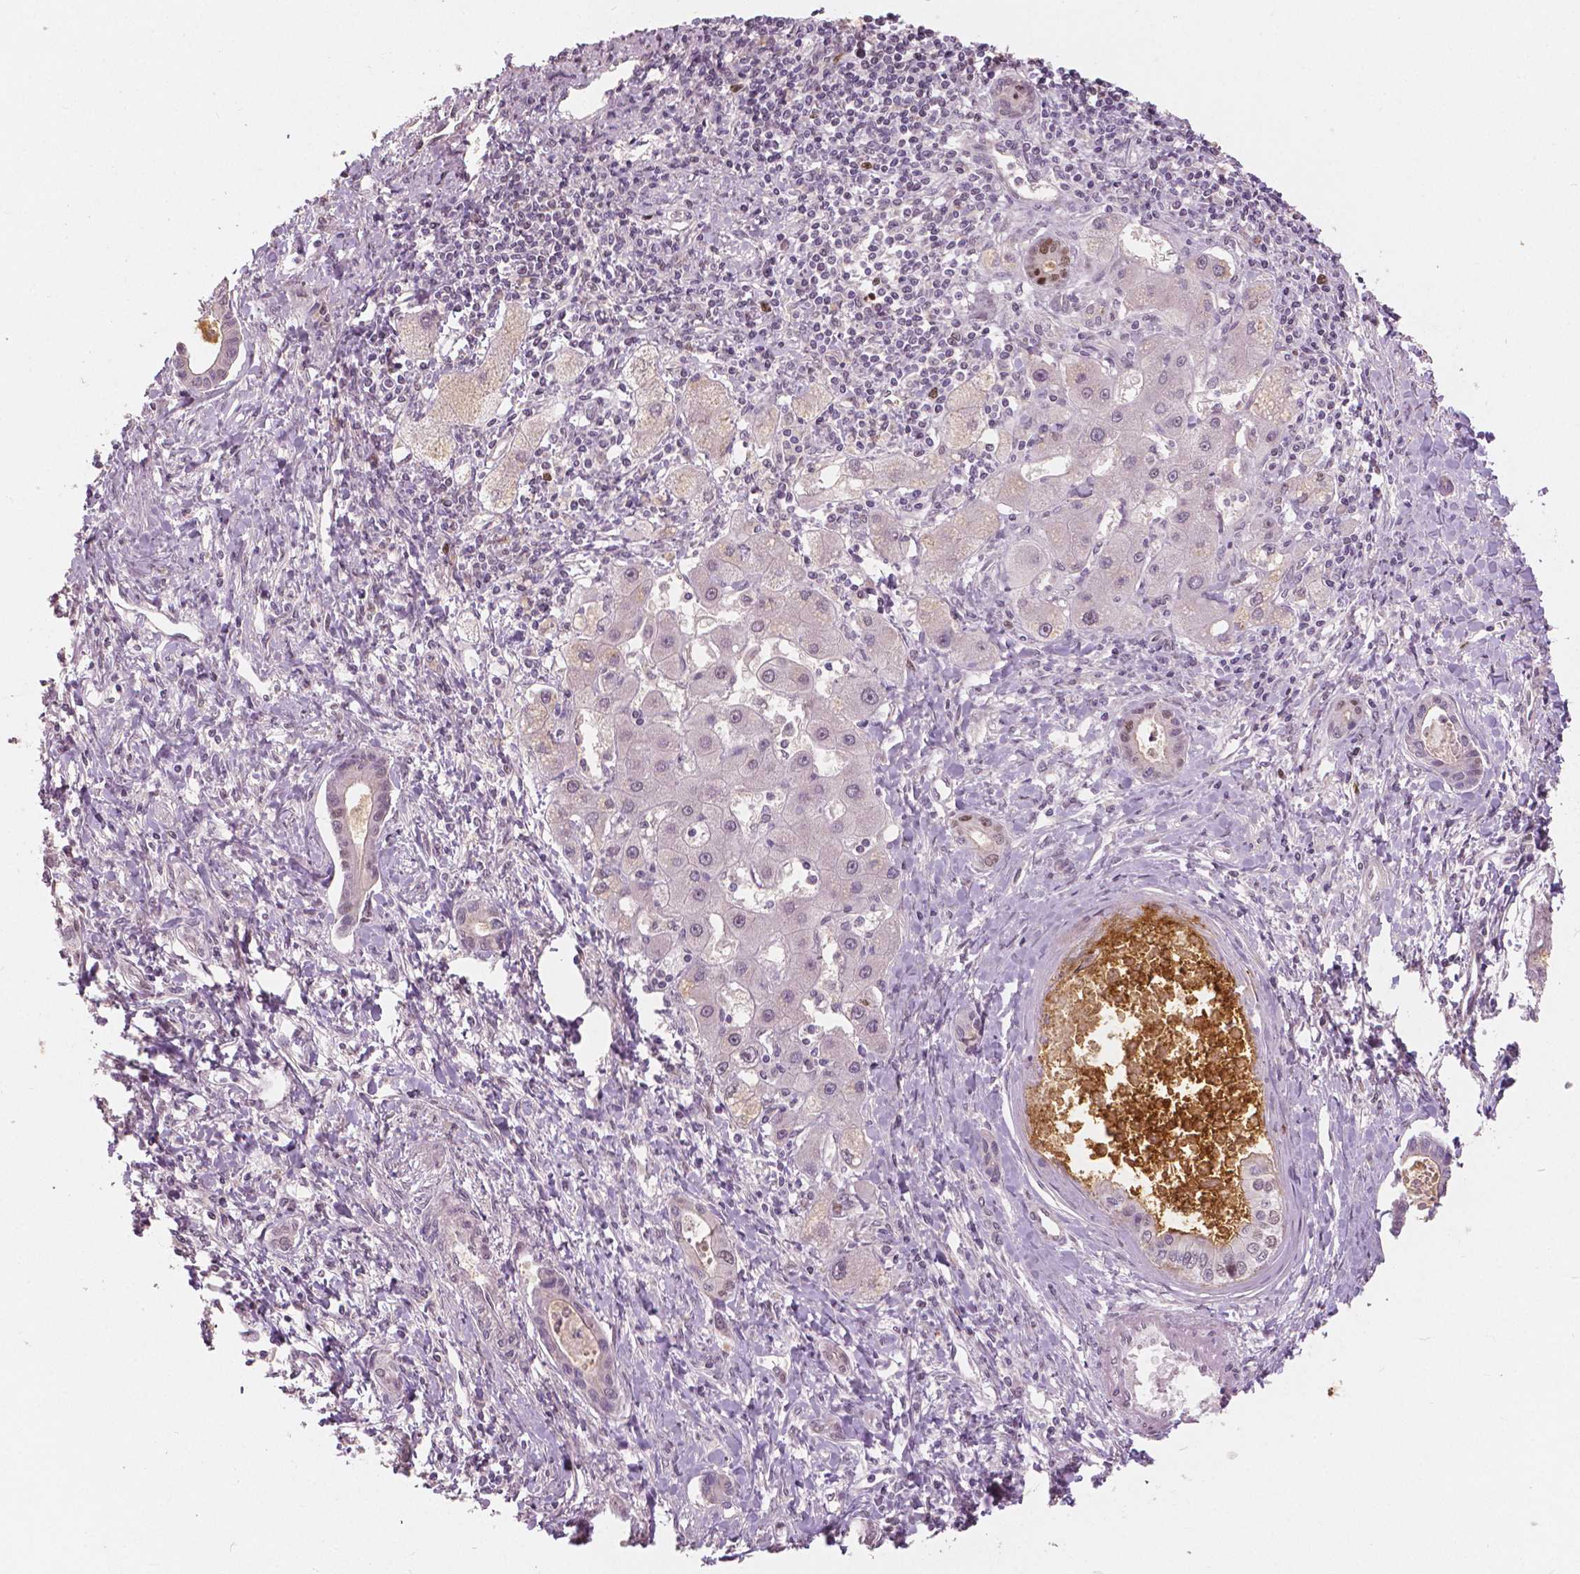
{"staining": {"intensity": "moderate", "quantity": "<25%", "location": "cytoplasmic/membranous"}, "tissue": "liver cancer", "cell_type": "Tumor cells", "image_type": "cancer", "snomed": [{"axis": "morphology", "description": "Cholangiocarcinoma"}, {"axis": "topography", "description": "Liver"}], "caption": "Human liver cholangiocarcinoma stained for a protein (brown) exhibits moderate cytoplasmic/membranous positive staining in about <25% of tumor cells.", "gene": "NSD2", "patient": {"sex": "male", "age": 66}}